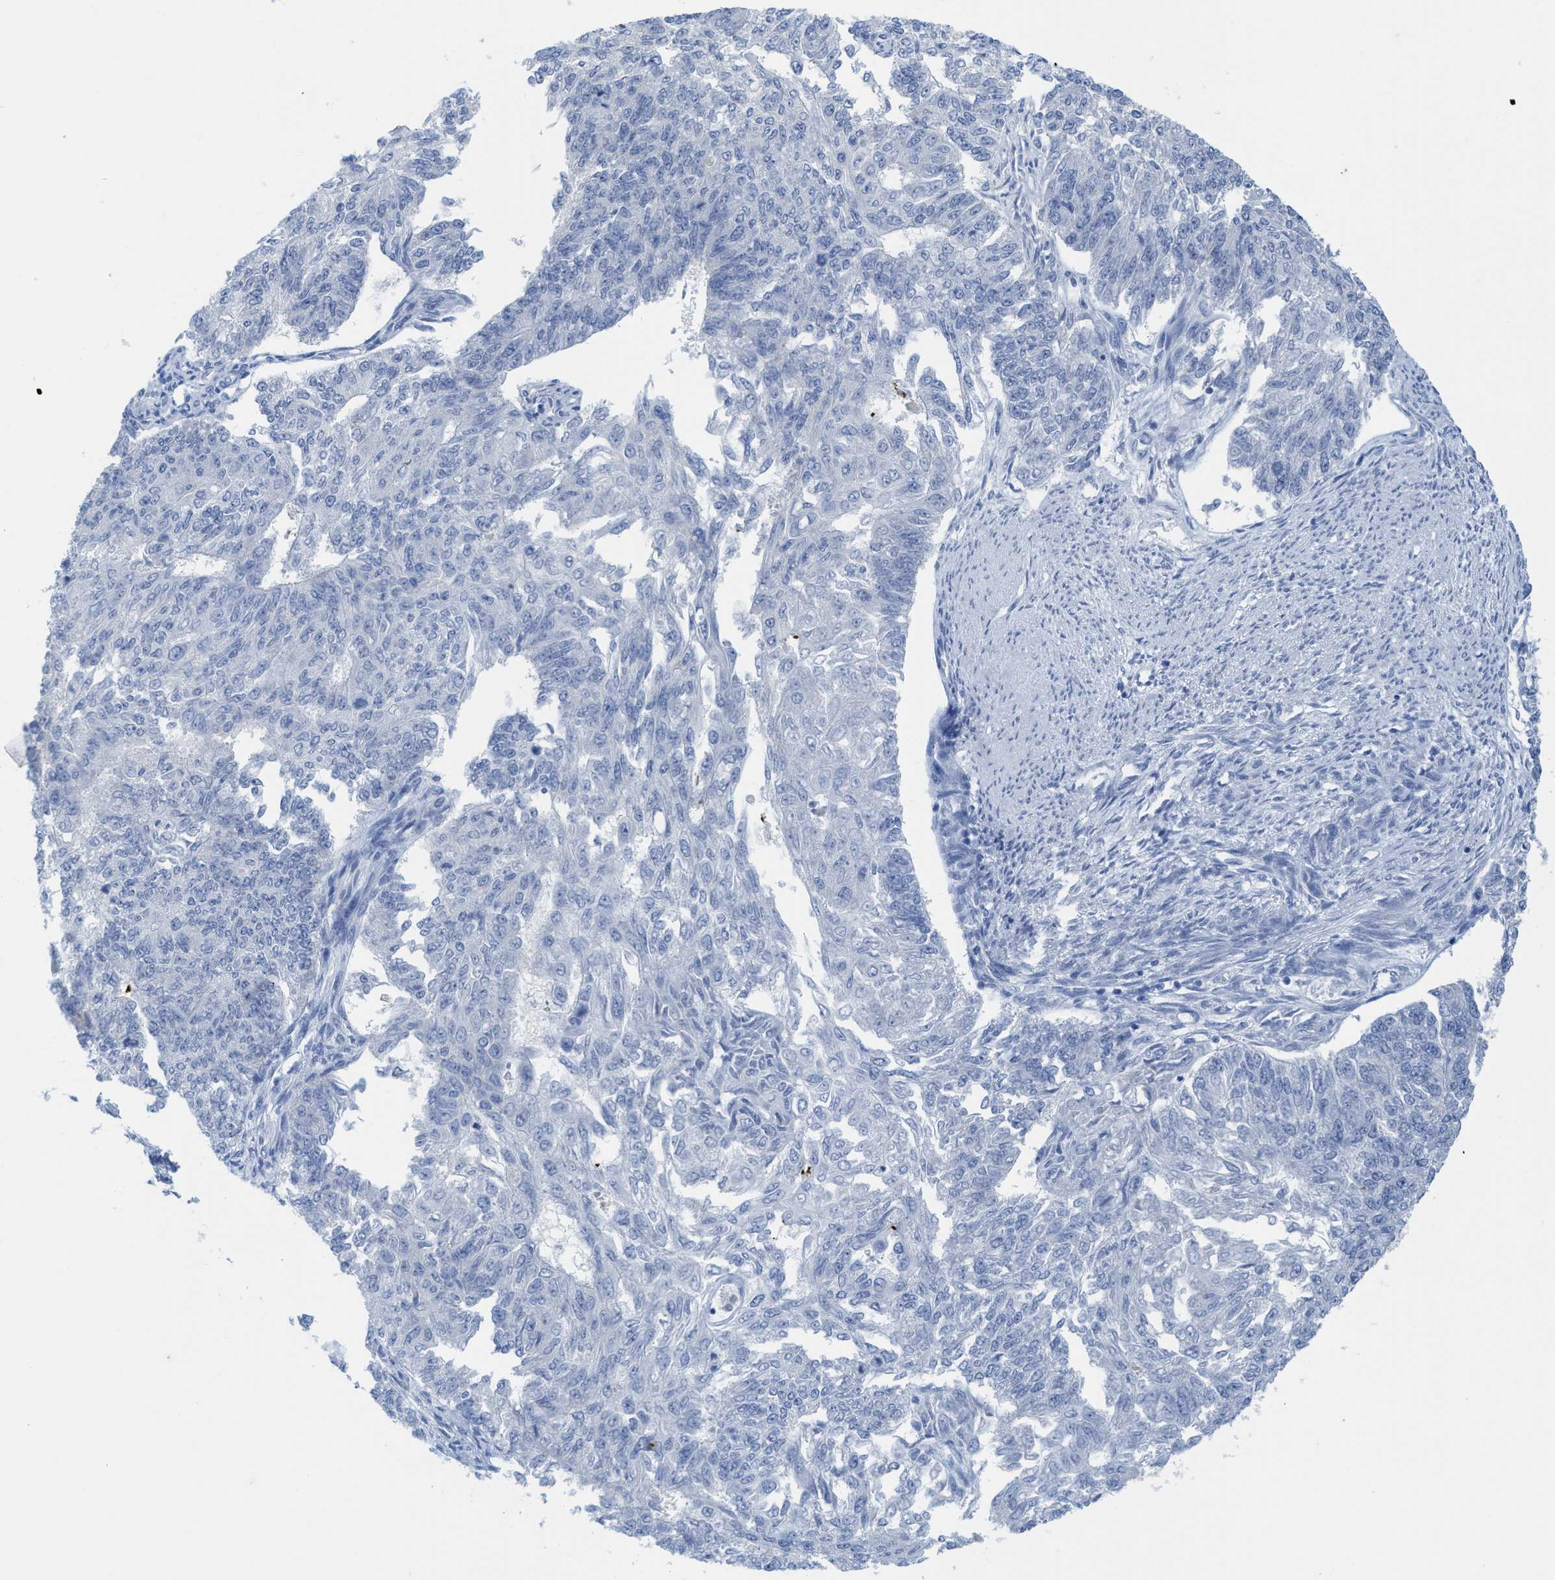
{"staining": {"intensity": "negative", "quantity": "none", "location": "none"}, "tissue": "endometrial cancer", "cell_type": "Tumor cells", "image_type": "cancer", "snomed": [{"axis": "morphology", "description": "Adenocarcinoma, NOS"}, {"axis": "topography", "description": "Endometrium"}], "caption": "Immunohistochemistry histopathology image of neoplastic tissue: adenocarcinoma (endometrial) stained with DAB (3,3'-diaminobenzidine) shows no significant protein staining in tumor cells.", "gene": "GATD3", "patient": {"sex": "female", "age": 32}}